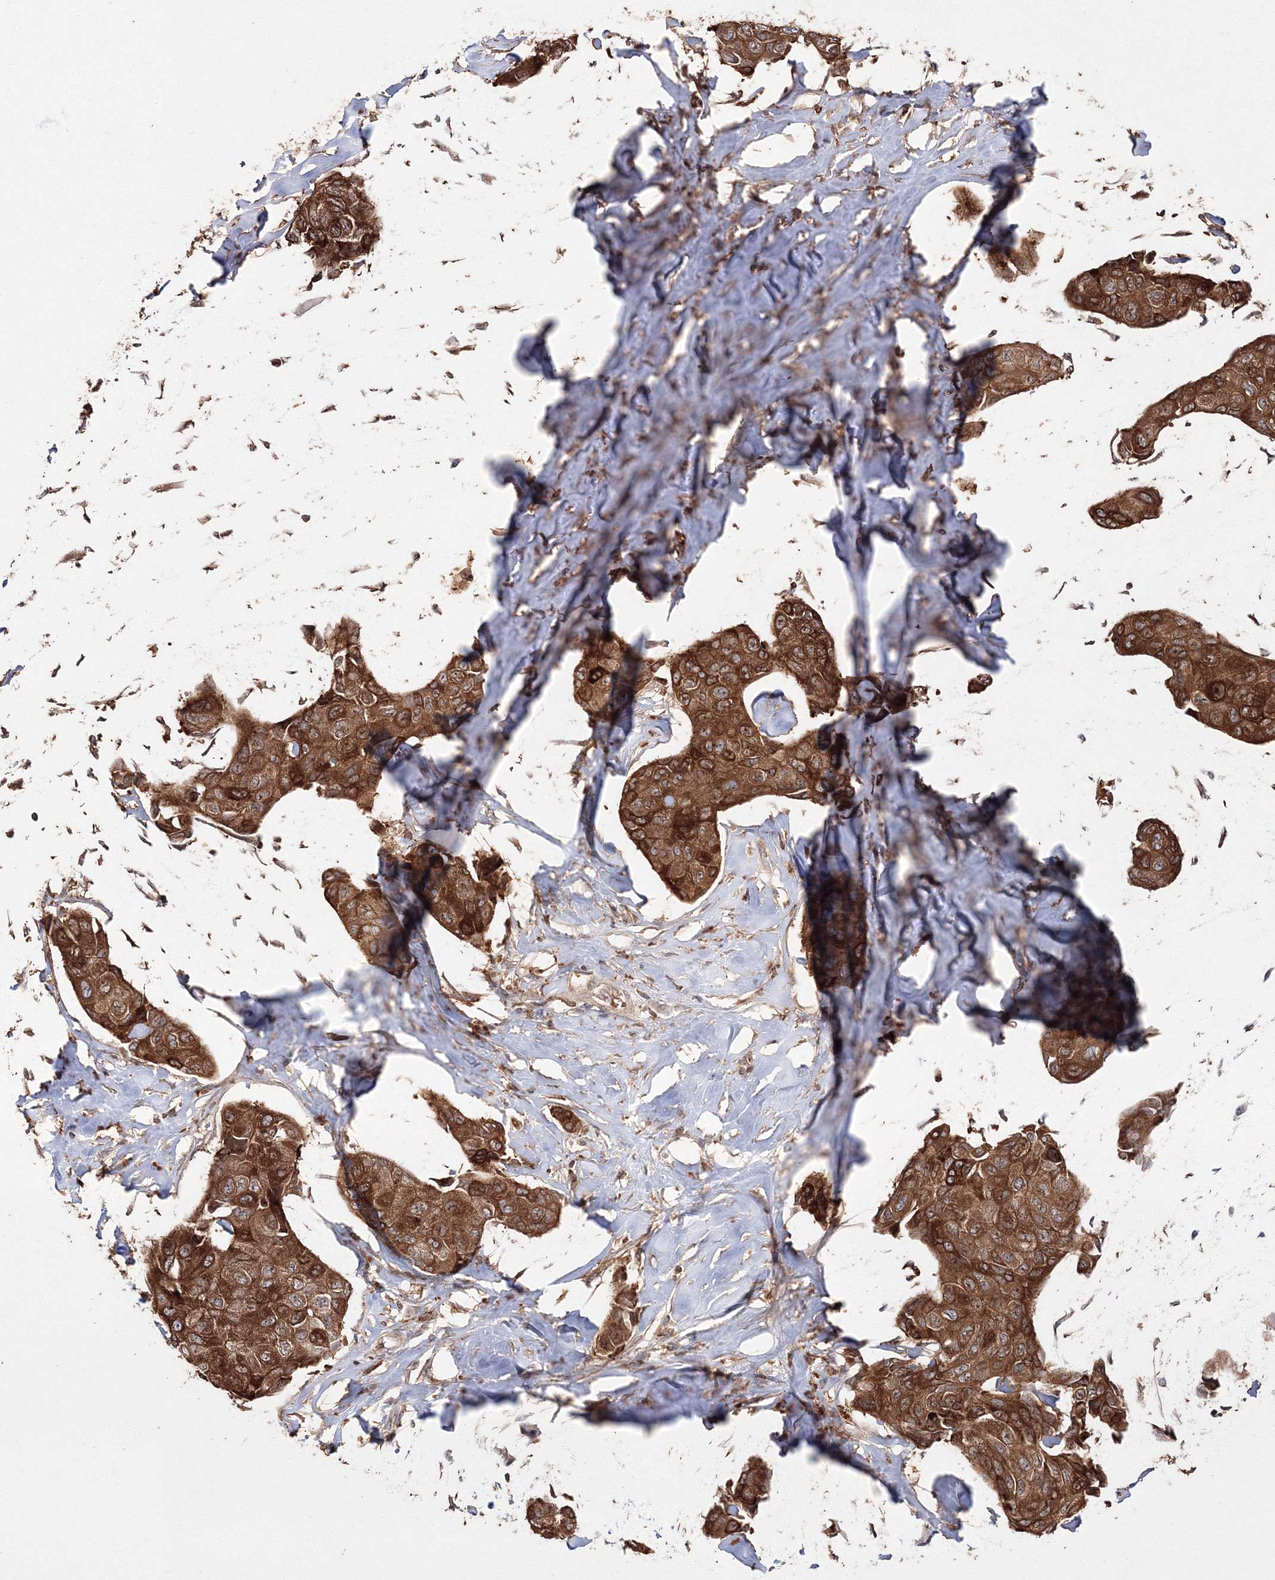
{"staining": {"intensity": "strong", "quantity": ">75%", "location": "cytoplasmic/membranous"}, "tissue": "breast cancer", "cell_type": "Tumor cells", "image_type": "cancer", "snomed": [{"axis": "morphology", "description": "Duct carcinoma"}, {"axis": "topography", "description": "Breast"}], "caption": "Tumor cells exhibit strong cytoplasmic/membranous expression in approximately >75% of cells in infiltrating ductal carcinoma (breast).", "gene": "DDO", "patient": {"sex": "female", "age": 80}}